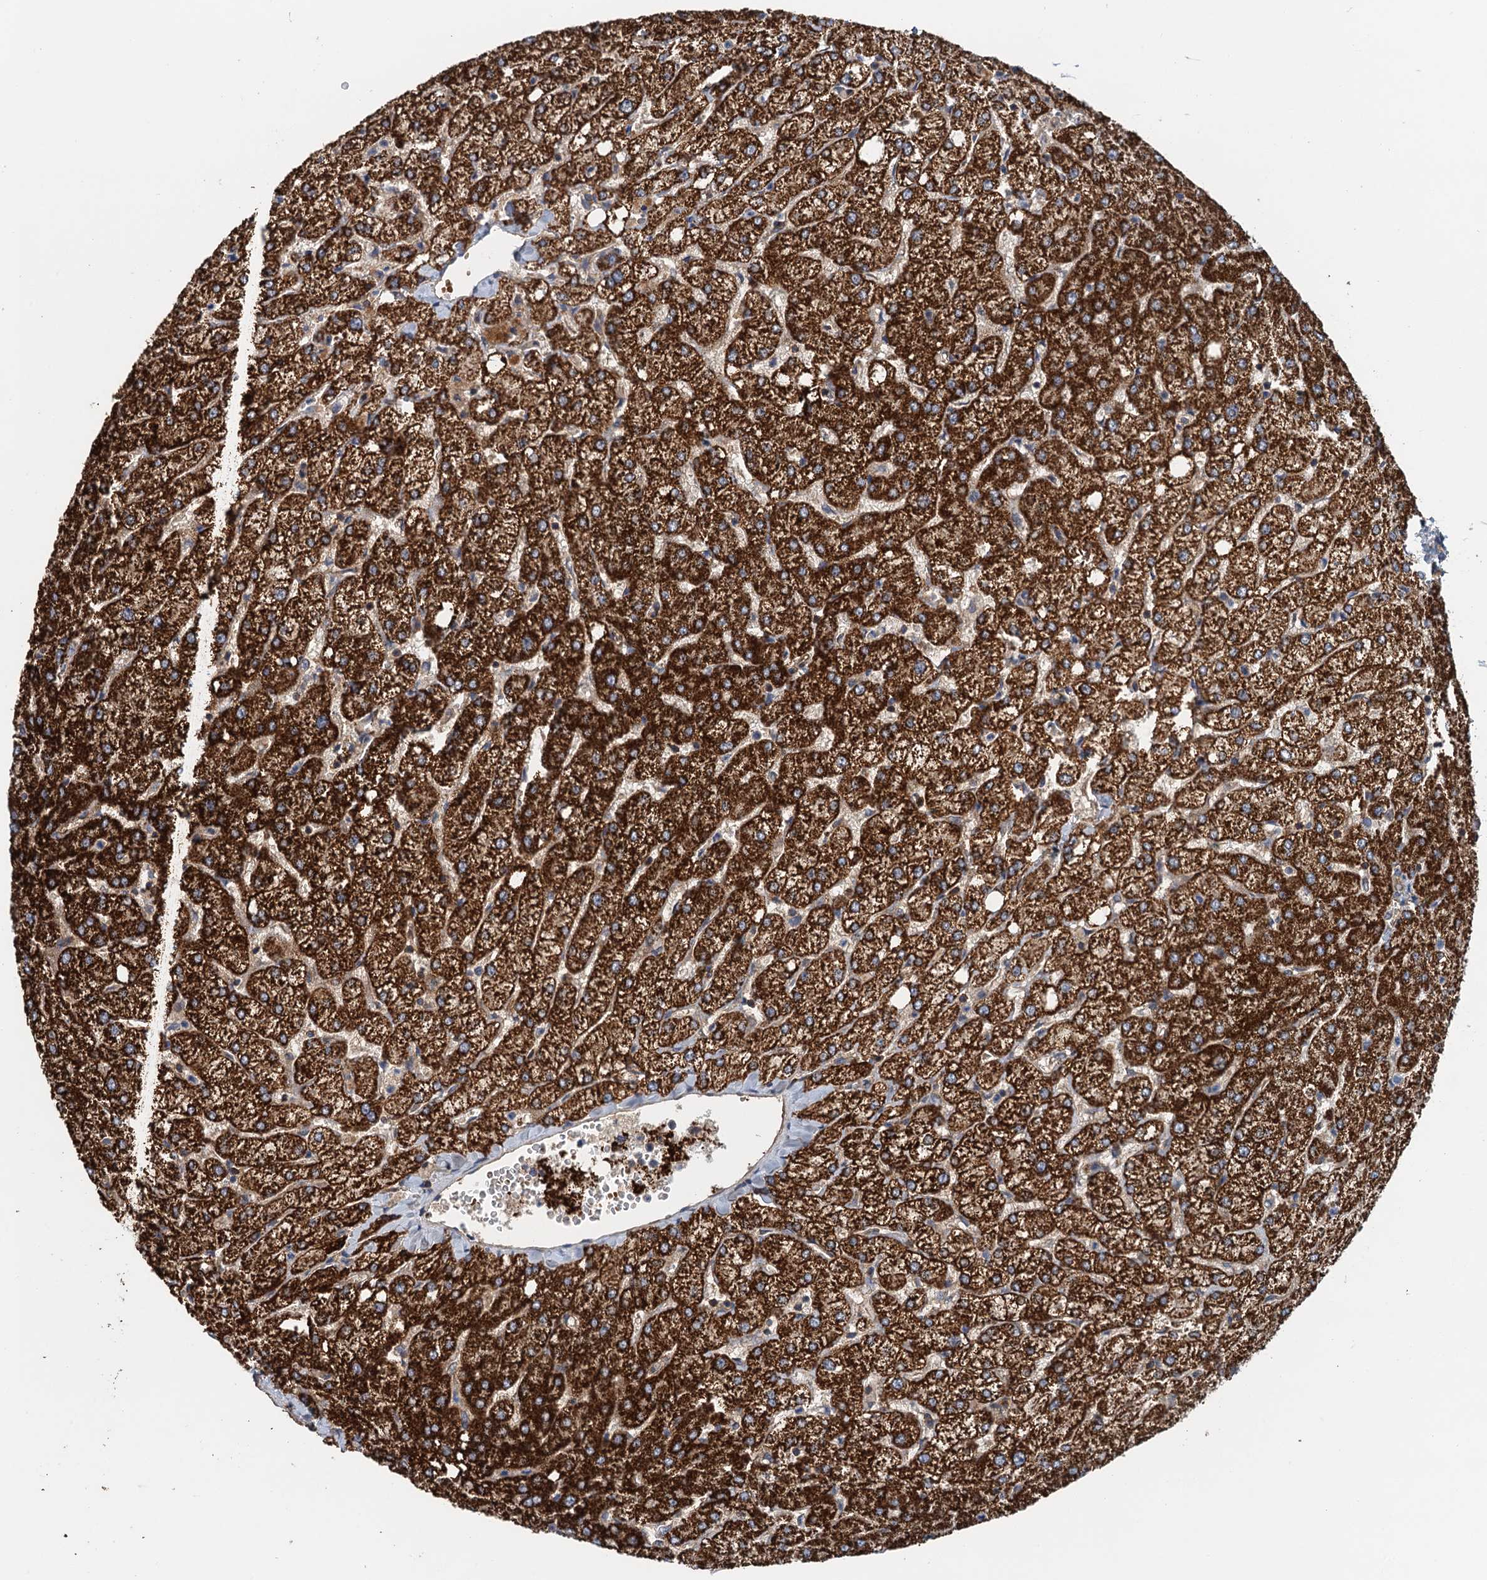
{"staining": {"intensity": "weak", "quantity": "25%-75%", "location": "cytoplasmic/membranous"}, "tissue": "liver", "cell_type": "Cholangiocytes", "image_type": "normal", "snomed": [{"axis": "morphology", "description": "Normal tissue, NOS"}, {"axis": "topography", "description": "Liver"}], "caption": "Immunohistochemical staining of unremarkable liver exhibits weak cytoplasmic/membranous protein positivity in approximately 25%-75% of cholangiocytes.", "gene": "ROGDI", "patient": {"sex": "female", "age": 54}}